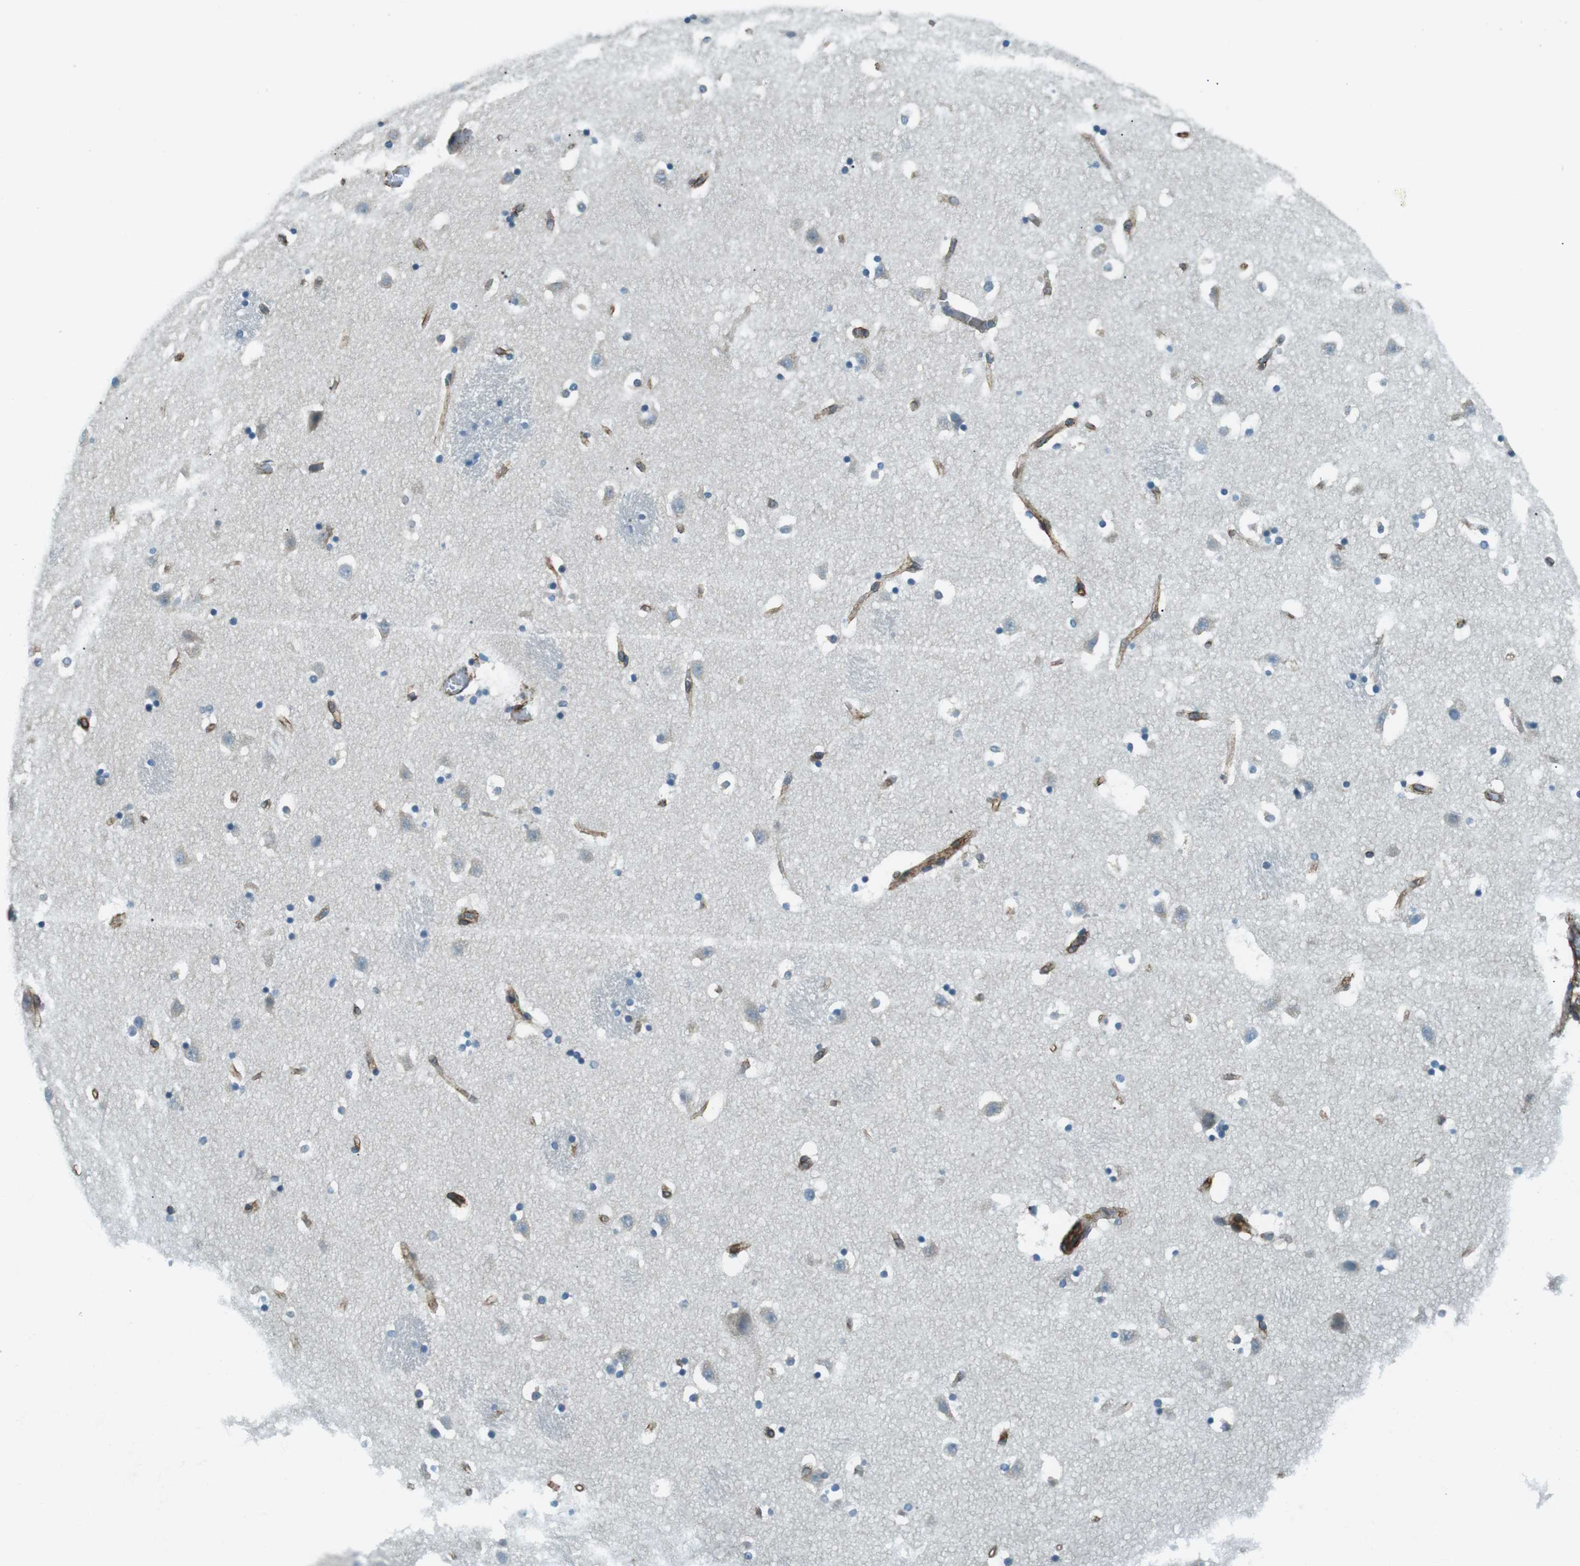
{"staining": {"intensity": "moderate", "quantity": "<25%", "location": "cytoplasmic/membranous"}, "tissue": "caudate", "cell_type": "Glial cells", "image_type": "normal", "snomed": [{"axis": "morphology", "description": "Normal tissue, NOS"}, {"axis": "topography", "description": "Lateral ventricle wall"}], "caption": "Human caudate stained for a protein (brown) exhibits moderate cytoplasmic/membranous positive expression in approximately <25% of glial cells.", "gene": "ODR4", "patient": {"sex": "male", "age": 45}}